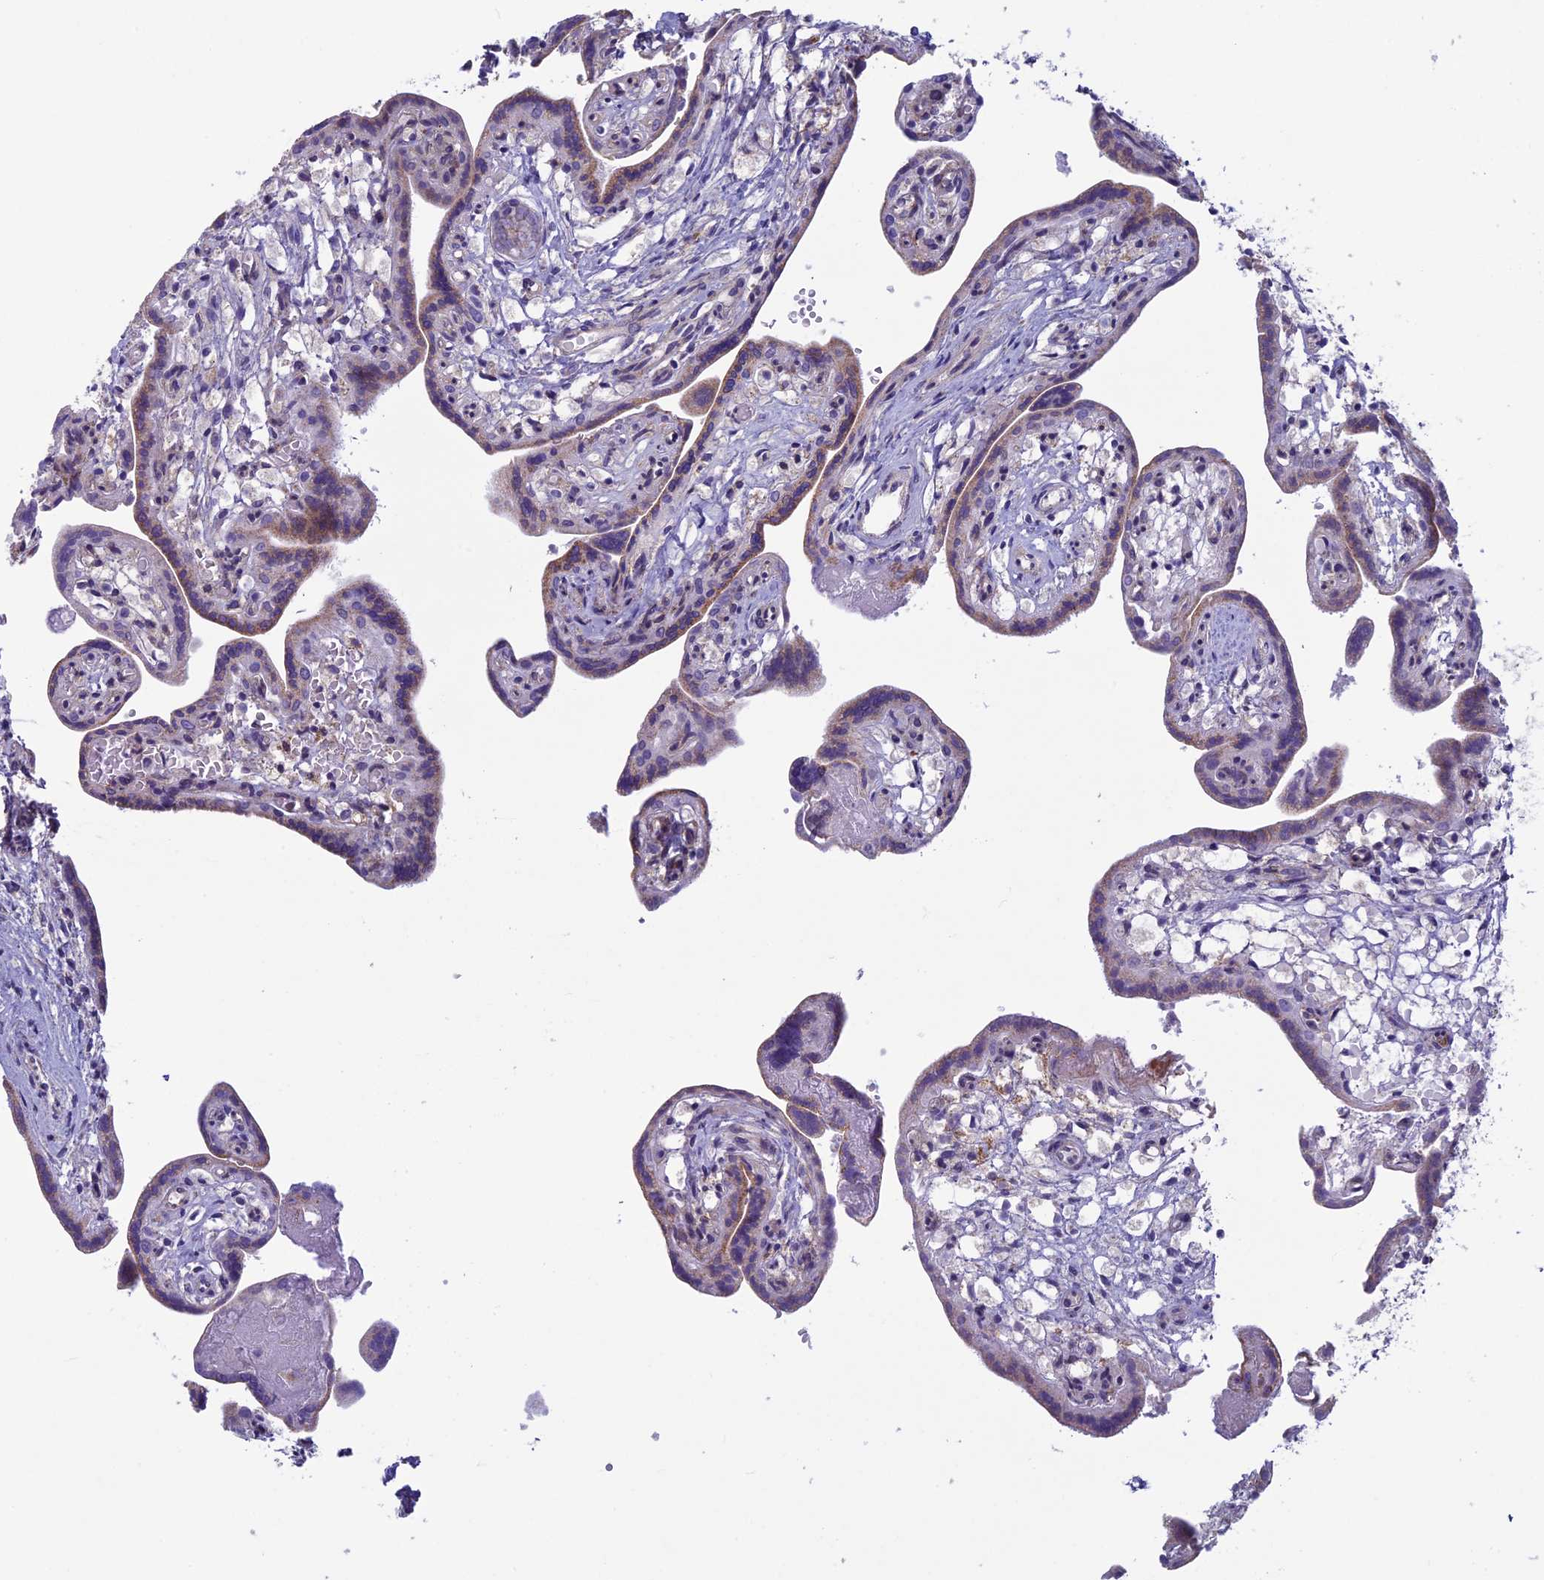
{"staining": {"intensity": "weak", "quantity": "25%-75%", "location": "cytoplasmic/membranous"}, "tissue": "placenta", "cell_type": "Trophoblastic cells", "image_type": "normal", "snomed": [{"axis": "morphology", "description": "Normal tissue, NOS"}, {"axis": "topography", "description": "Placenta"}], "caption": "Unremarkable placenta shows weak cytoplasmic/membranous positivity in about 25%-75% of trophoblastic cells, visualized by immunohistochemistry. (Stains: DAB in brown, nuclei in blue, Microscopy: brightfield microscopy at high magnification).", "gene": "MFSD12", "patient": {"sex": "female", "age": 37}}